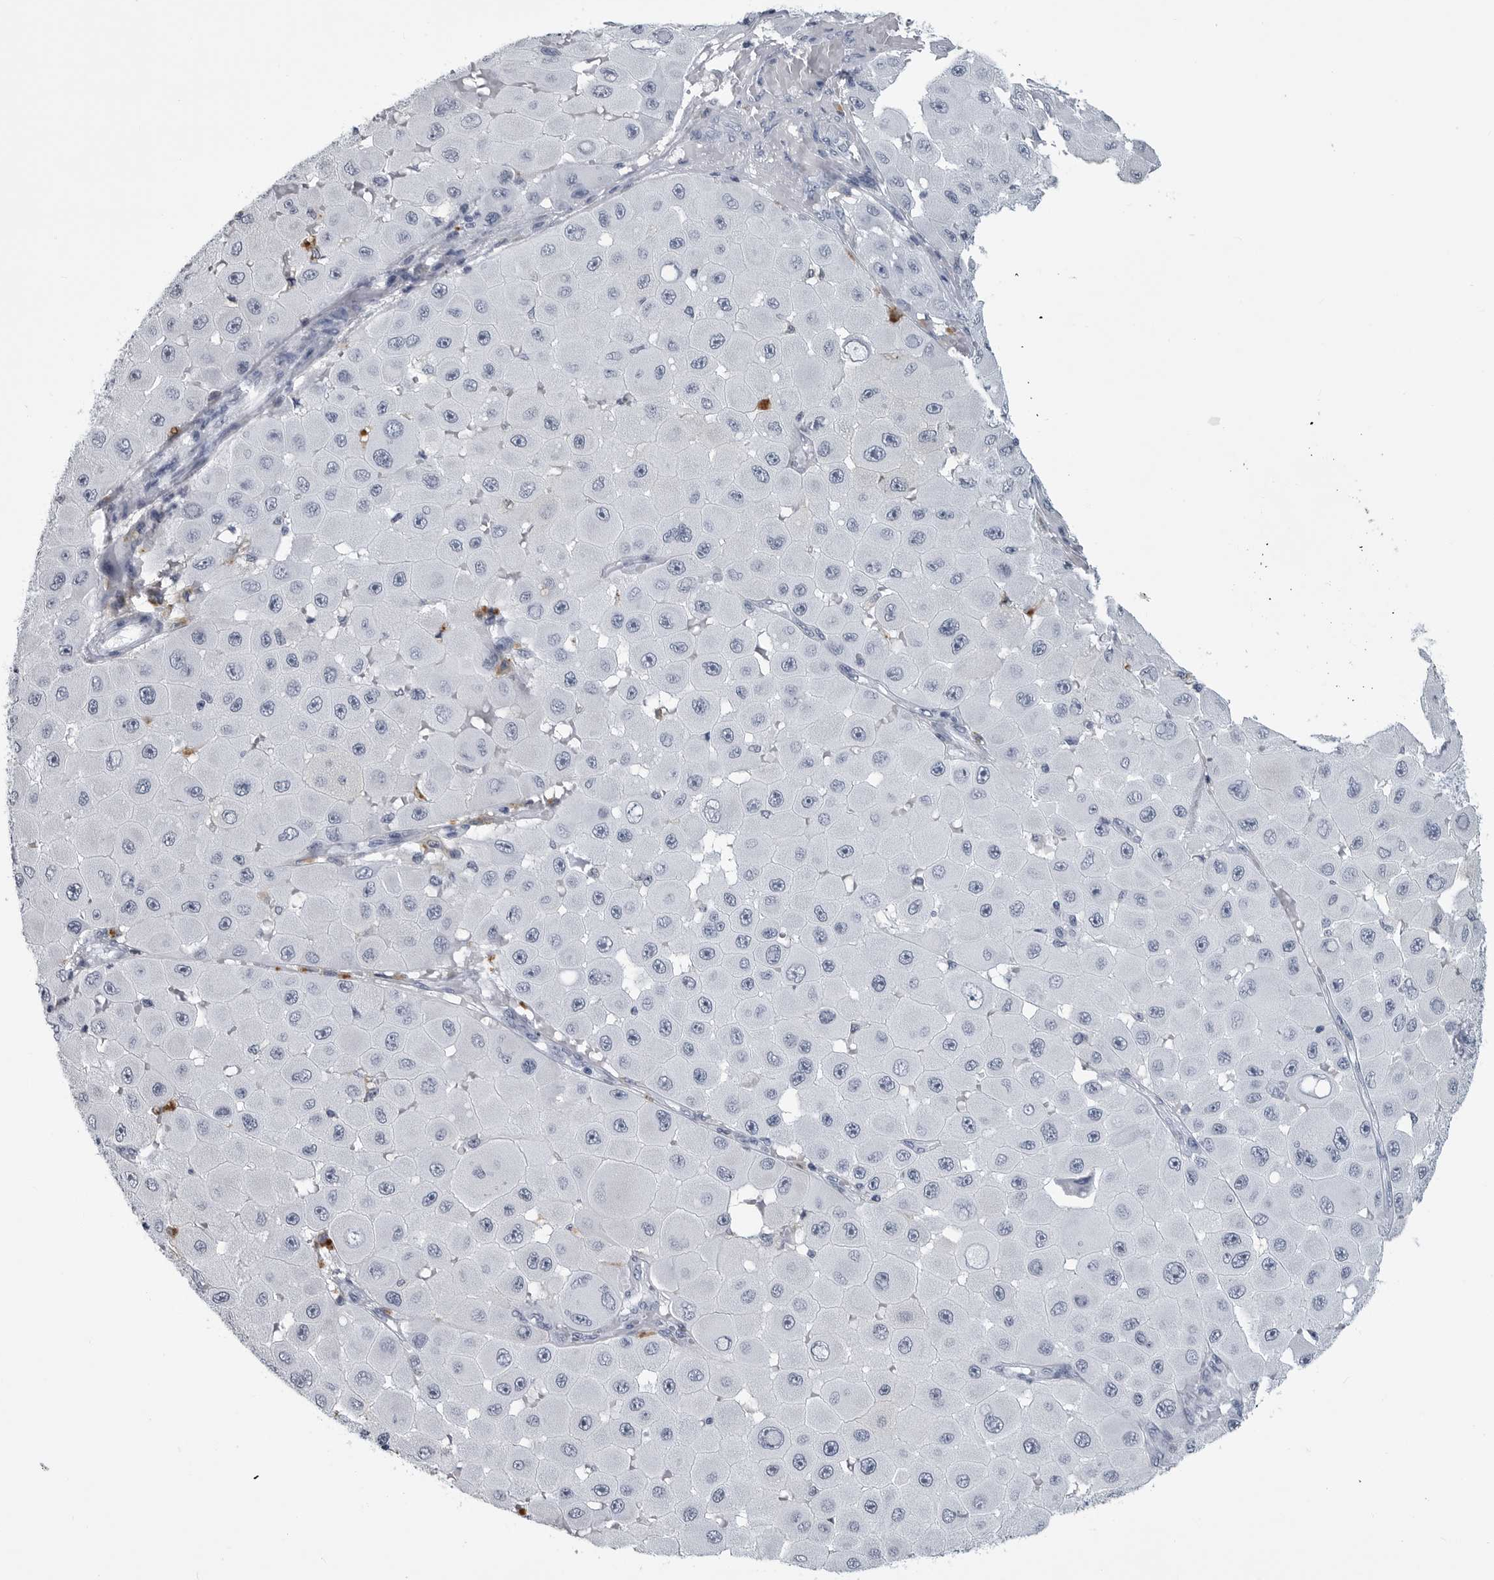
{"staining": {"intensity": "negative", "quantity": "none", "location": "none"}, "tissue": "melanoma", "cell_type": "Tumor cells", "image_type": "cancer", "snomed": [{"axis": "morphology", "description": "Malignant melanoma, NOS"}, {"axis": "topography", "description": "Skin"}], "caption": "IHC image of melanoma stained for a protein (brown), which demonstrates no expression in tumor cells.", "gene": "AMPD1", "patient": {"sex": "female", "age": 81}}